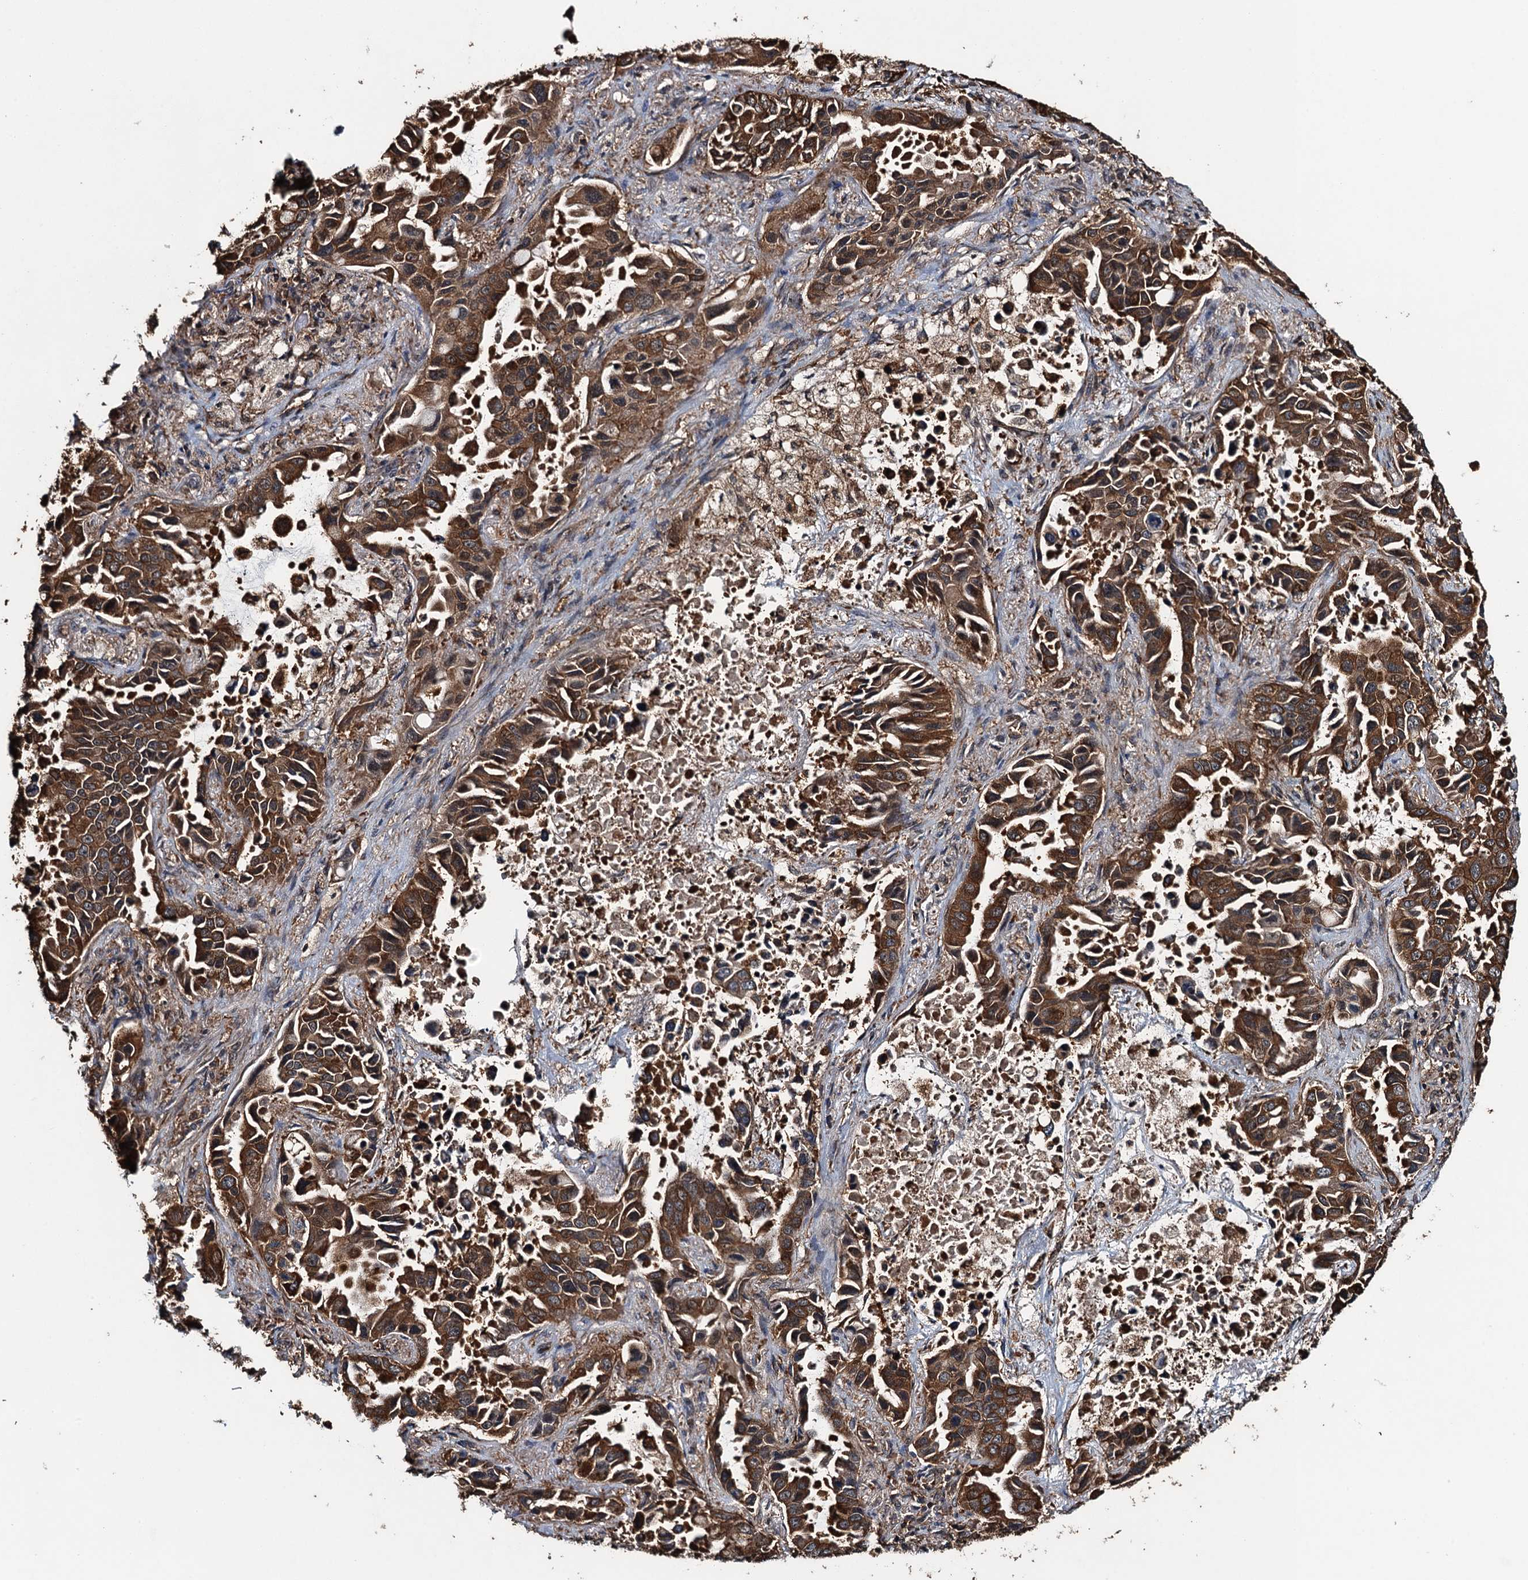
{"staining": {"intensity": "strong", "quantity": ">75%", "location": "cytoplasmic/membranous"}, "tissue": "lung cancer", "cell_type": "Tumor cells", "image_type": "cancer", "snomed": [{"axis": "morphology", "description": "Adenocarcinoma, NOS"}, {"axis": "topography", "description": "Lung"}], "caption": "The micrograph displays staining of lung cancer (adenocarcinoma), revealing strong cytoplasmic/membranous protein staining (brown color) within tumor cells. Nuclei are stained in blue.", "gene": "WHAMM", "patient": {"sex": "male", "age": 64}}